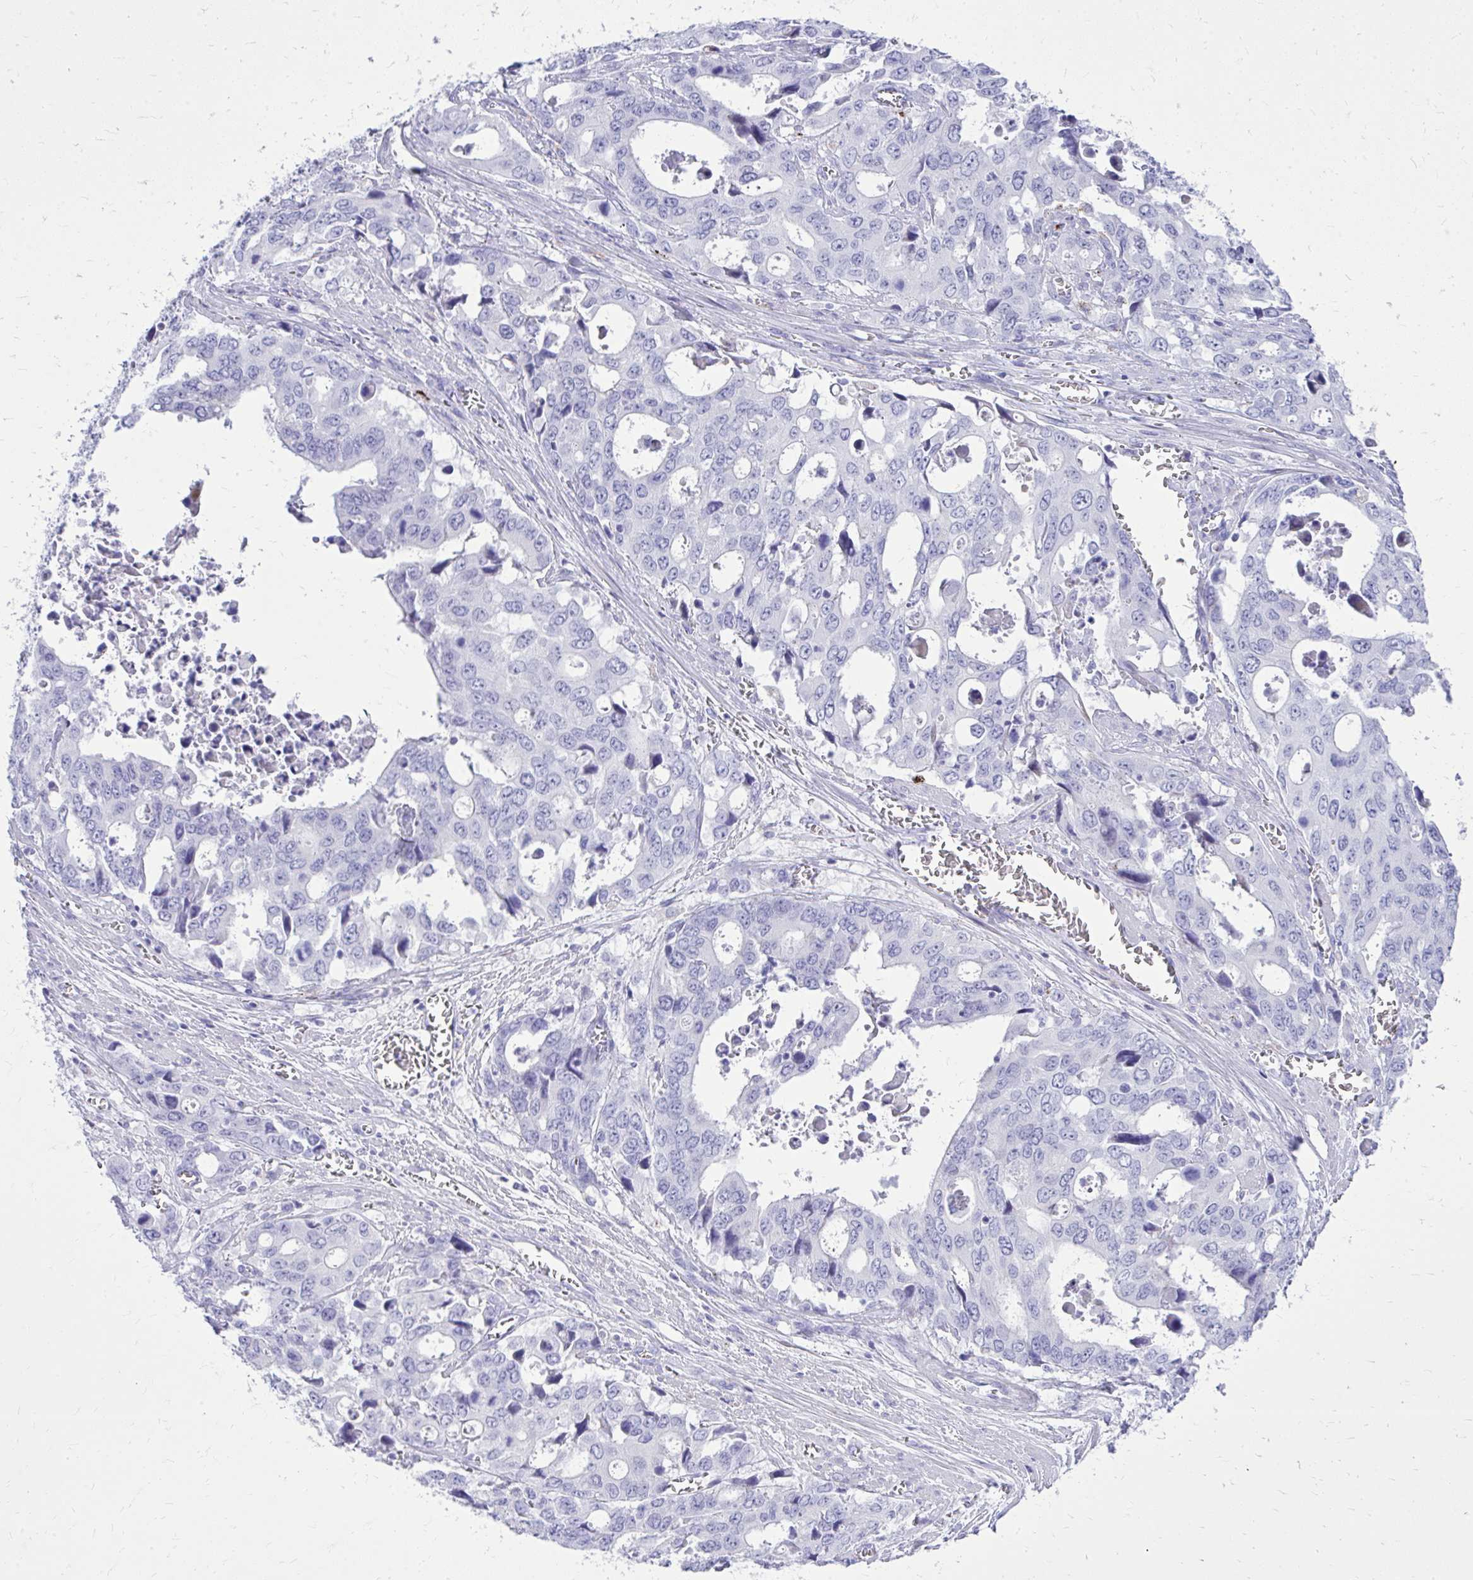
{"staining": {"intensity": "negative", "quantity": "none", "location": "none"}, "tissue": "stomach cancer", "cell_type": "Tumor cells", "image_type": "cancer", "snomed": [{"axis": "morphology", "description": "Adenocarcinoma, NOS"}, {"axis": "topography", "description": "Stomach, upper"}], "caption": "Stomach cancer (adenocarcinoma) was stained to show a protein in brown. There is no significant staining in tumor cells.", "gene": "BCL6B", "patient": {"sex": "male", "age": 74}}